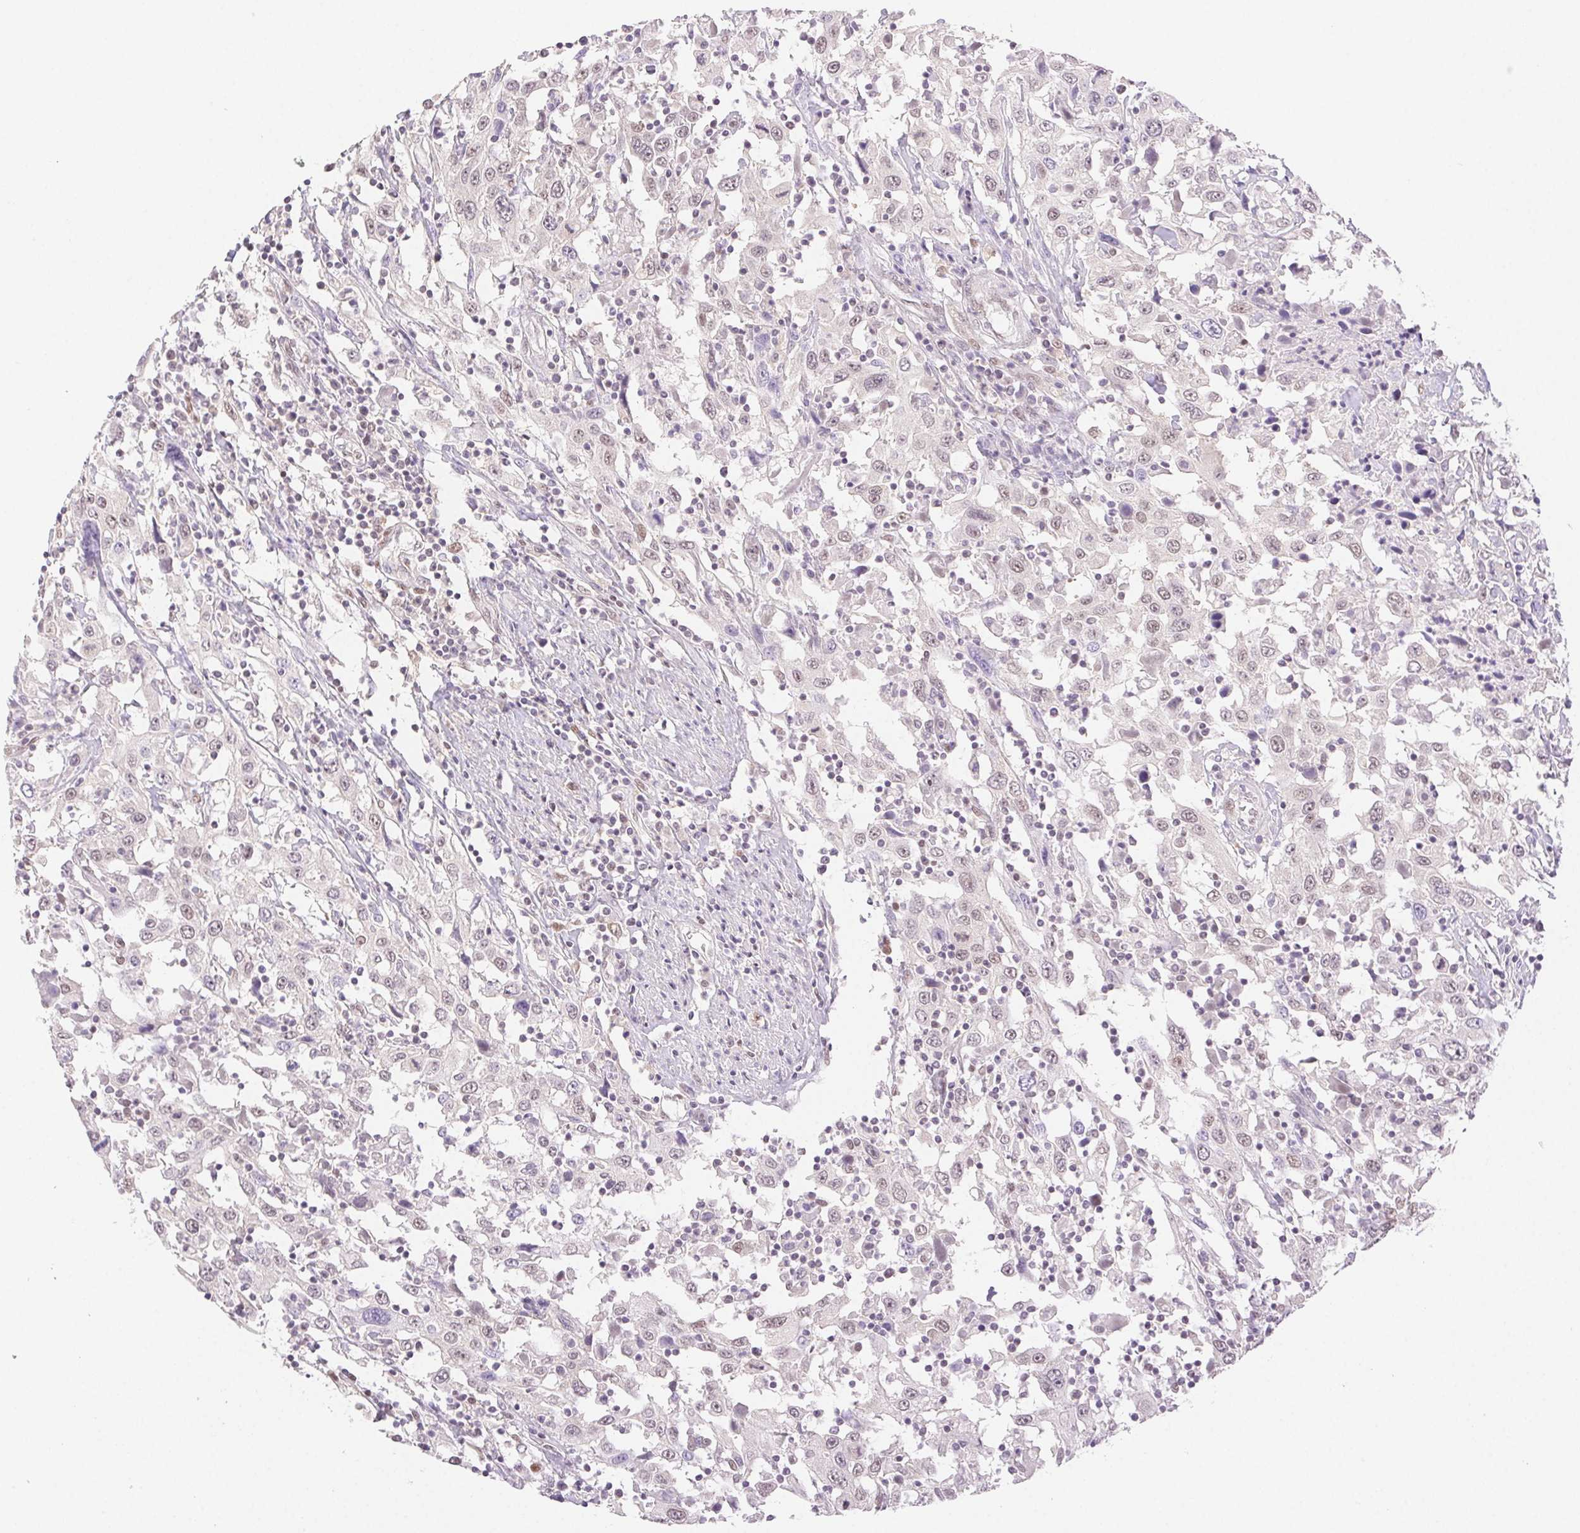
{"staining": {"intensity": "weak", "quantity": "<25%", "location": "nuclear"}, "tissue": "urothelial cancer", "cell_type": "Tumor cells", "image_type": "cancer", "snomed": [{"axis": "morphology", "description": "Urothelial carcinoma, High grade"}, {"axis": "topography", "description": "Urinary bladder"}], "caption": "Protein analysis of urothelial carcinoma (high-grade) shows no significant positivity in tumor cells.", "gene": "H2AZ2", "patient": {"sex": "male", "age": 61}}